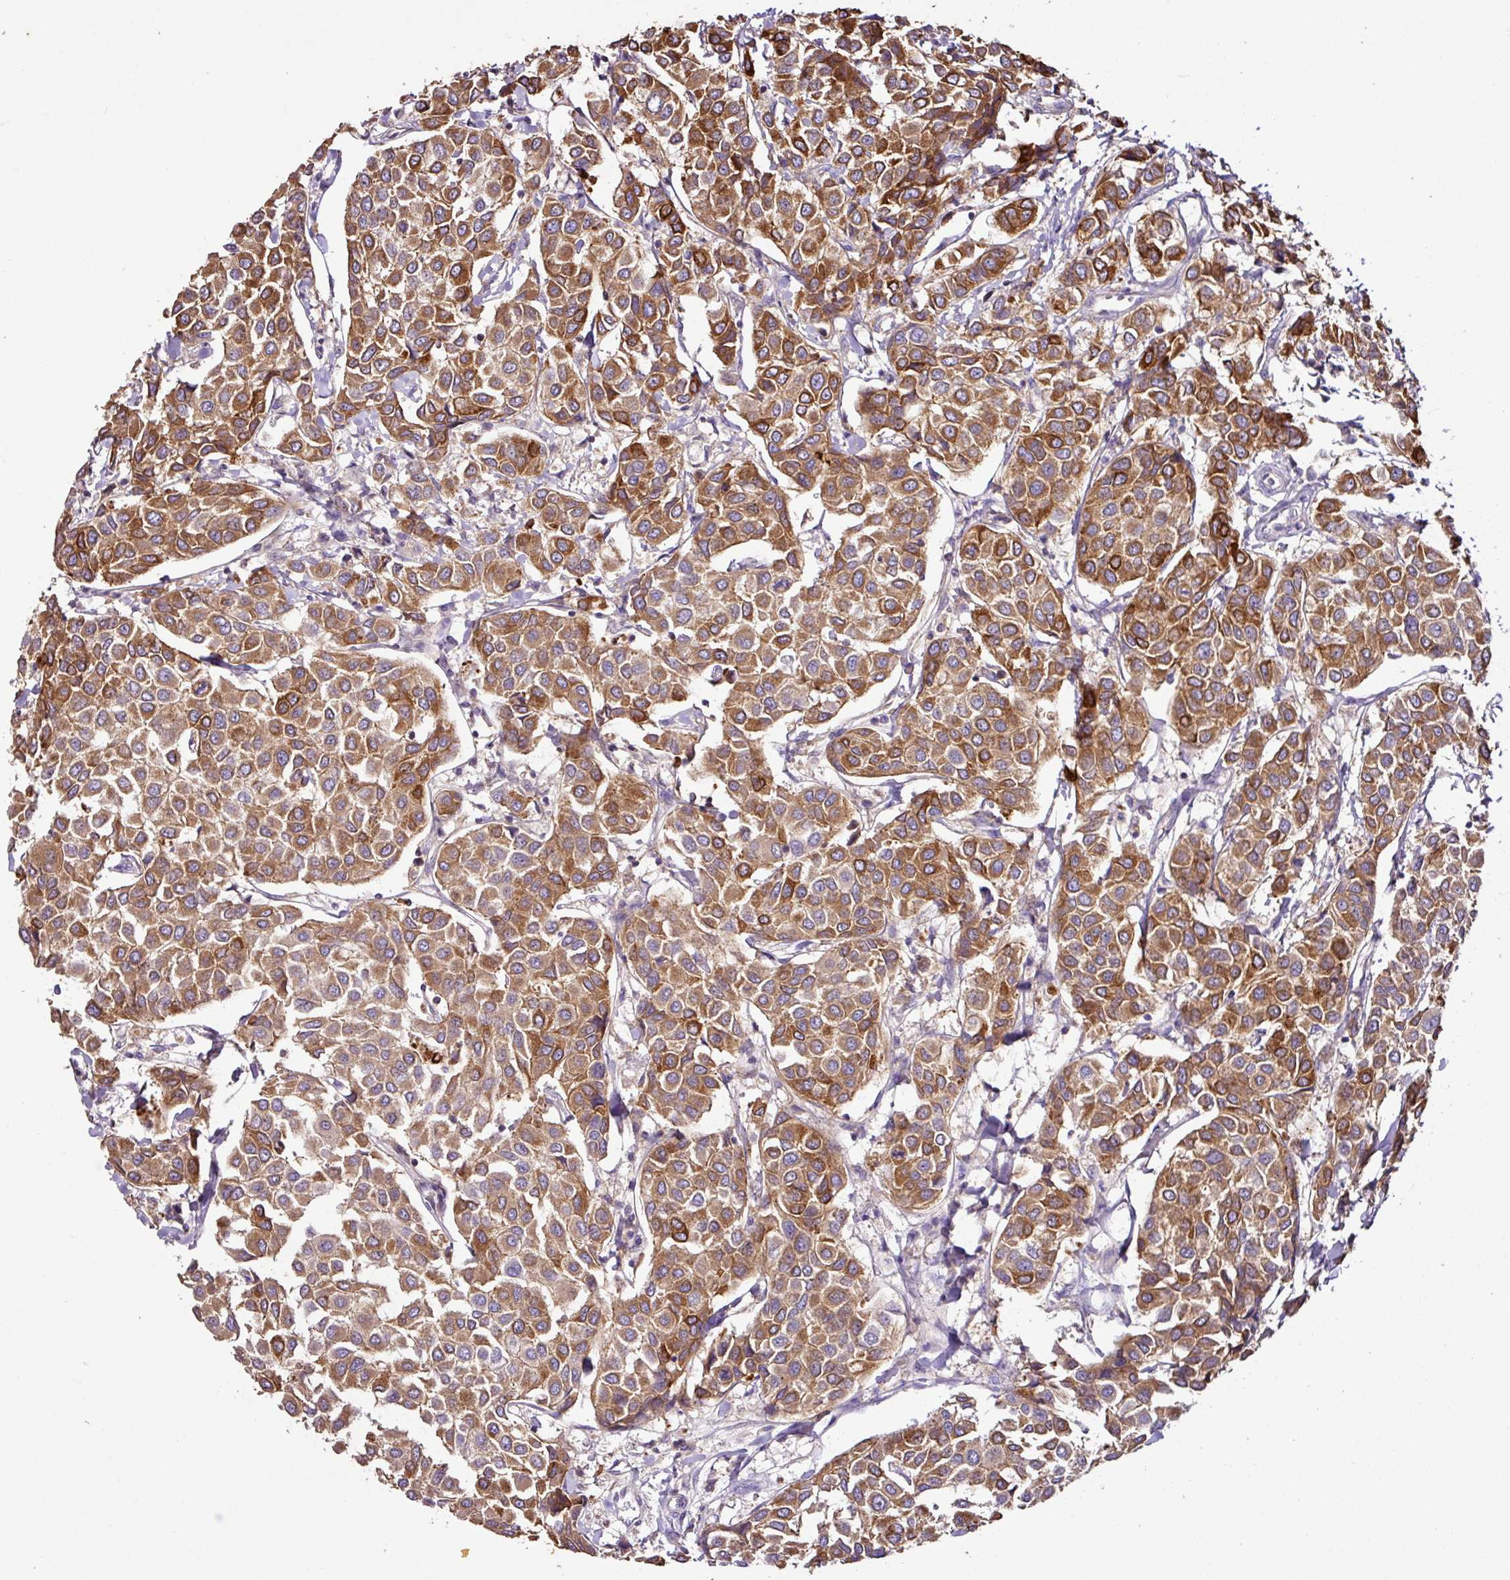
{"staining": {"intensity": "moderate", "quantity": ">75%", "location": "cytoplasmic/membranous"}, "tissue": "breast cancer", "cell_type": "Tumor cells", "image_type": "cancer", "snomed": [{"axis": "morphology", "description": "Duct carcinoma"}, {"axis": "topography", "description": "Breast"}], "caption": "A photomicrograph showing moderate cytoplasmic/membranous staining in approximately >75% of tumor cells in breast cancer, as visualized by brown immunohistochemical staining.", "gene": "AGR3", "patient": {"sex": "female", "age": 55}}